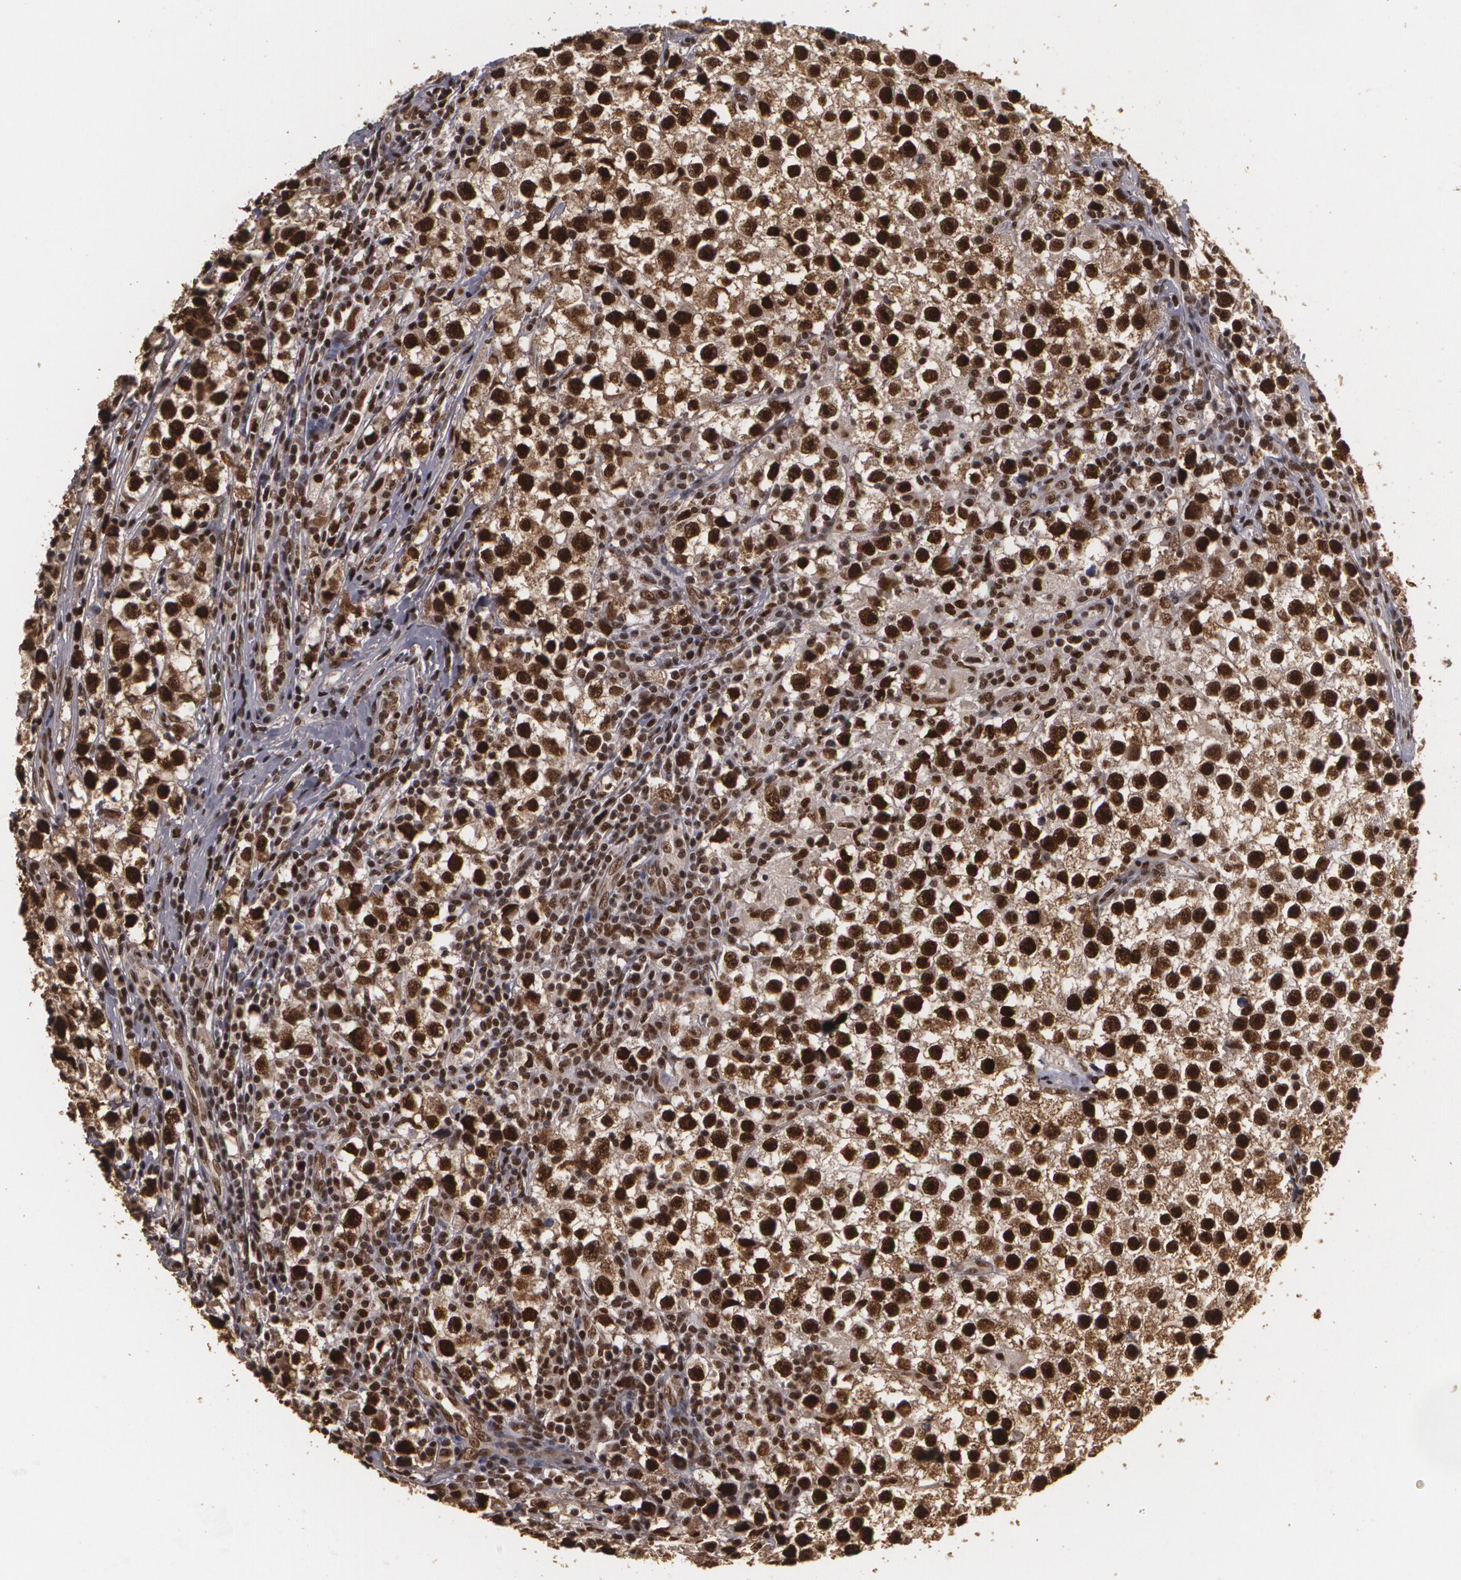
{"staining": {"intensity": "strong", "quantity": ">75%", "location": "nuclear"}, "tissue": "testis cancer", "cell_type": "Tumor cells", "image_type": "cancer", "snomed": [{"axis": "morphology", "description": "Seminoma, NOS"}, {"axis": "topography", "description": "Testis"}], "caption": "A micrograph showing strong nuclear staining in approximately >75% of tumor cells in seminoma (testis), as visualized by brown immunohistochemical staining.", "gene": "RCOR1", "patient": {"sex": "male", "age": 35}}